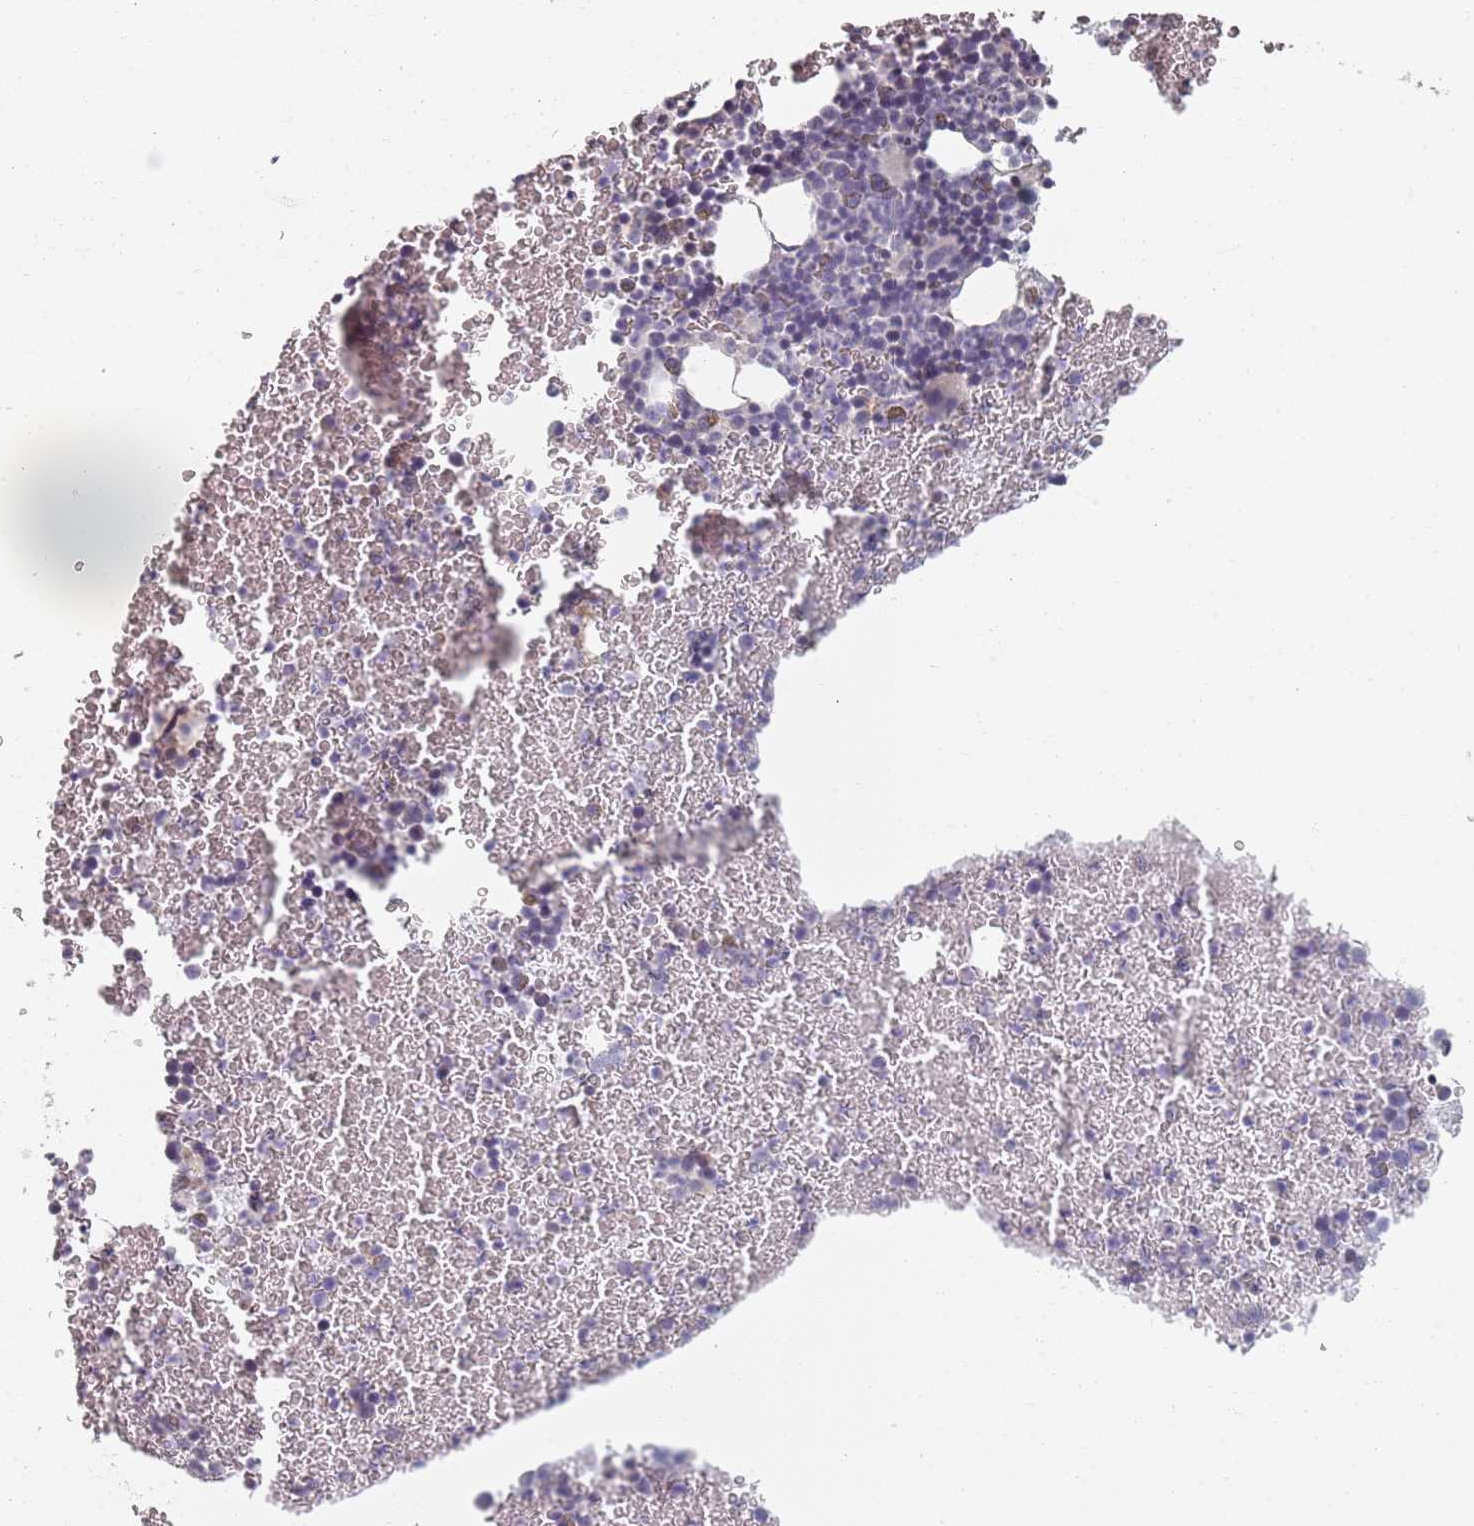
{"staining": {"intensity": "negative", "quantity": "none", "location": "none"}, "tissue": "bone marrow", "cell_type": "Hematopoietic cells", "image_type": "normal", "snomed": [{"axis": "morphology", "description": "Normal tissue, NOS"}, {"axis": "topography", "description": "Bone marrow"}], "caption": "The micrograph displays no significant expression in hematopoietic cells of bone marrow. (Brightfield microscopy of DAB (3,3'-diaminobenzidine) immunohistochemistry at high magnification).", "gene": "SYNGR3", "patient": {"sex": "male", "age": 11}}